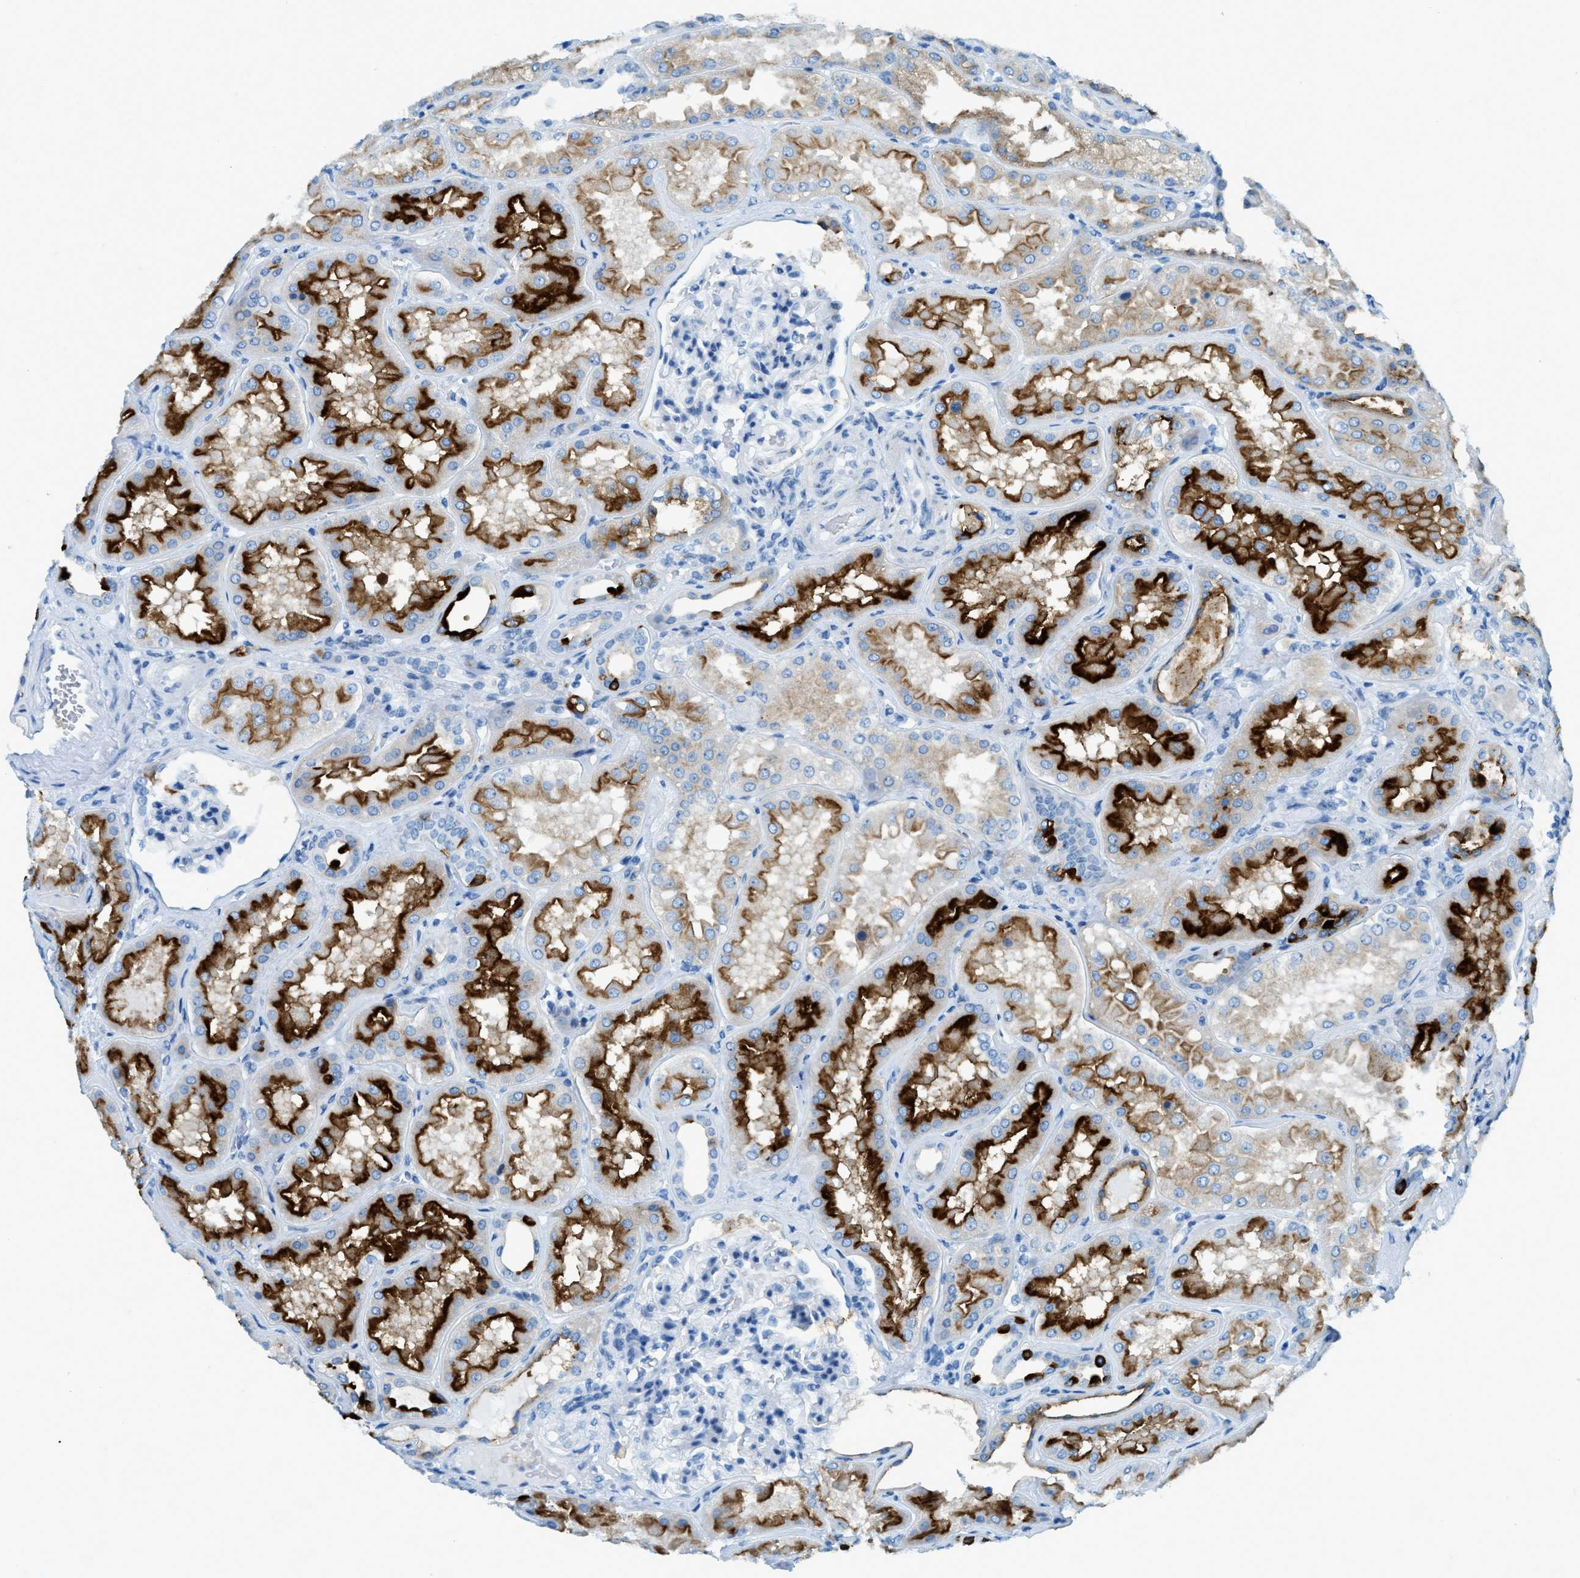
{"staining": {"intensity": "negative", "quantity": "none", "location": "none"}, "tissue": "kidney", "cell_type": "Cells in glomeruli", "image_type": "normal", "snomed": [{"axis": "morphology", "description": "Normal tissue, NOS"}, {"axis": "topography", "description": "Kidney"}], "caption": "High power microscopy photomicrograph of an IHC image of benign kidney, revealing no significant expression in cells in glomeruli. Nuclei are stained in blue.", "gene": "C21orf62", "patient": {"sex": "female", "age": 56}}